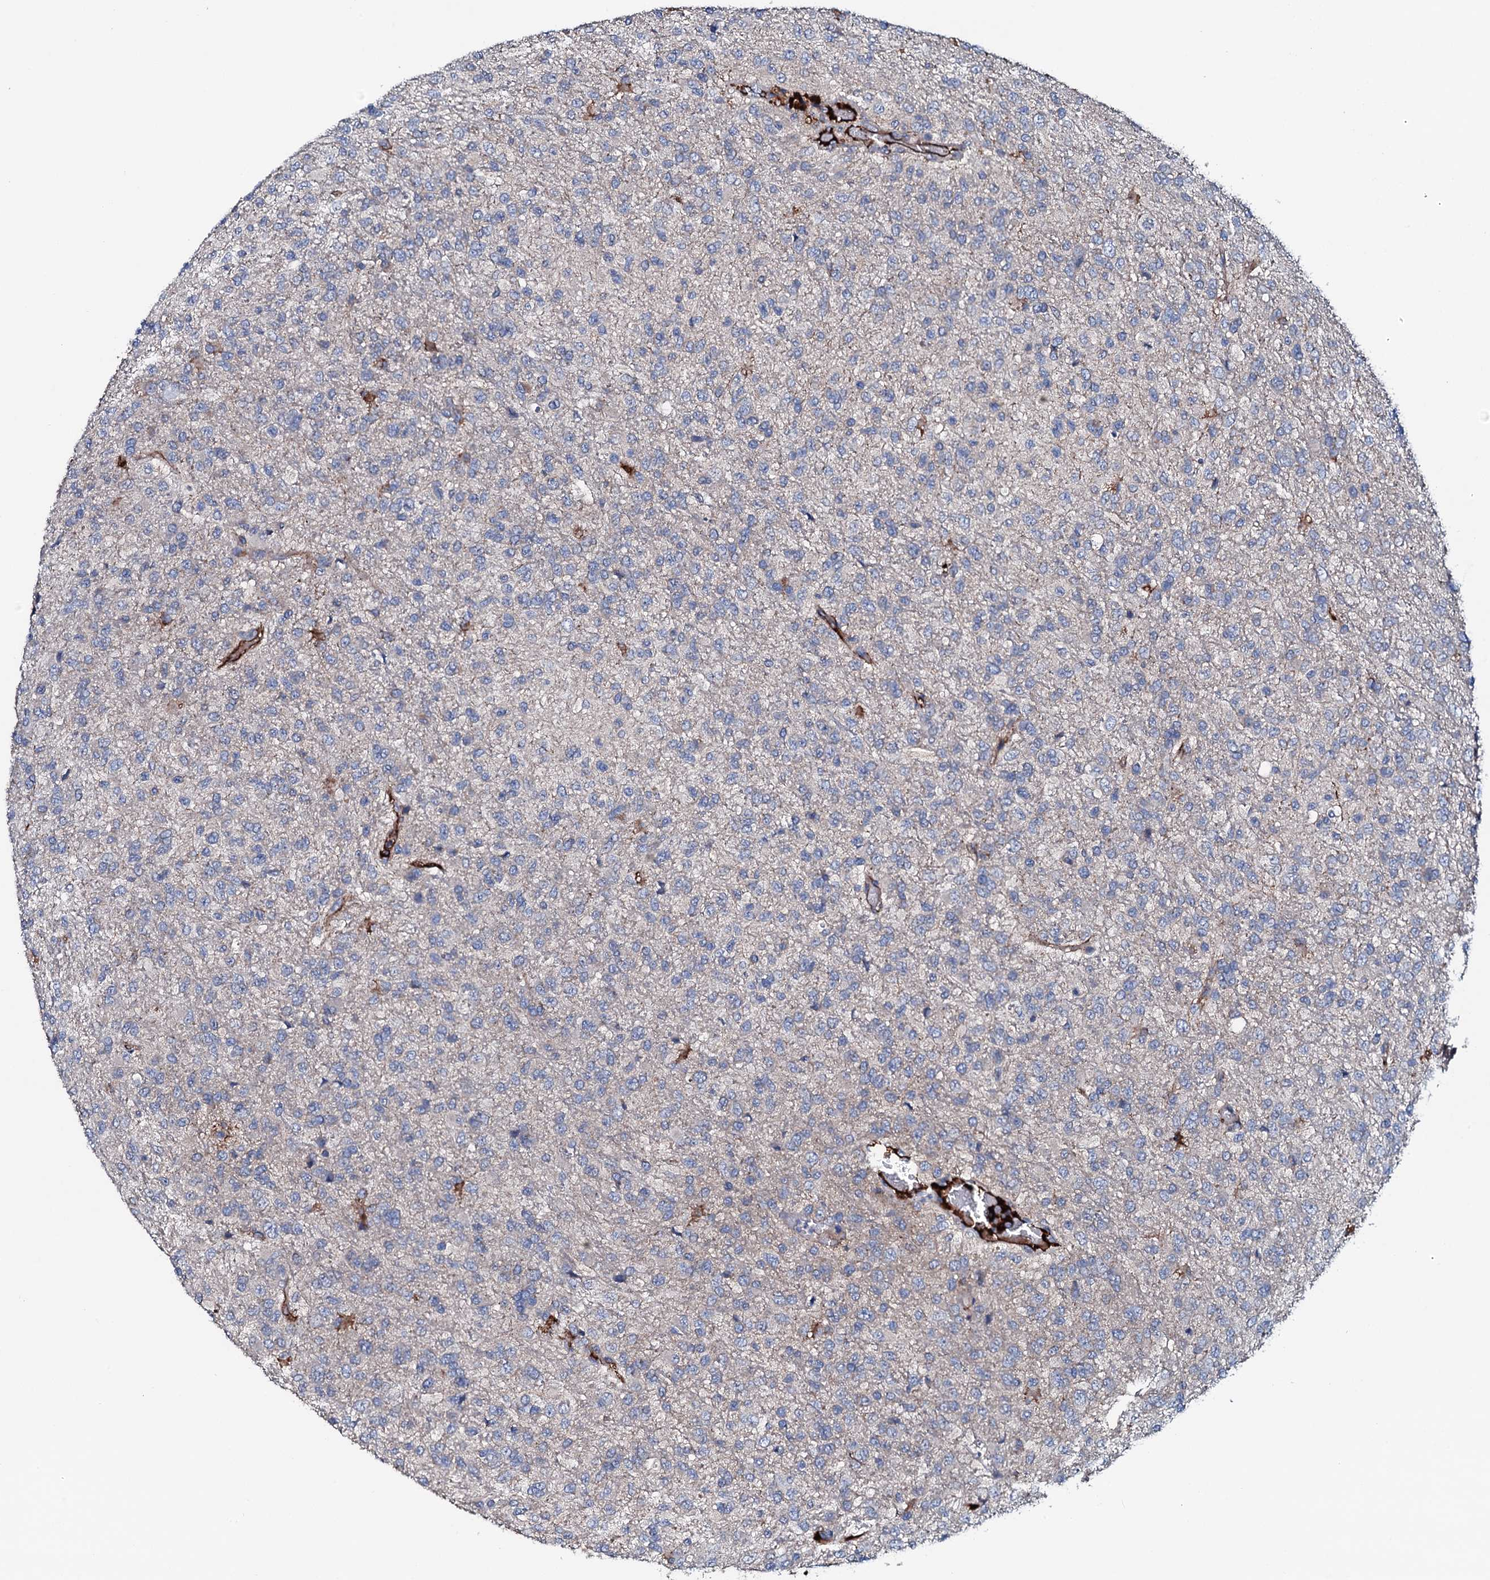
{"staining": {"intensity": "negative", "quantity": "none", "location": "none"}, "tissue": "glioma", "cell_type": "Tumor cells", "image_type": "cancer", "snomed": [{"axis": "morphology", "description": "Glioma, malignant, High grade"}, {"axis": "topography", "description": "Brain"}], "caption": "DAB (3,3'-diaminobenzidine) immunohistochemical staining of glioma demonstrates no significant staining in tumor cells.", "gene": "NEK1", "patient": {"sex": "female", "age": 74}}